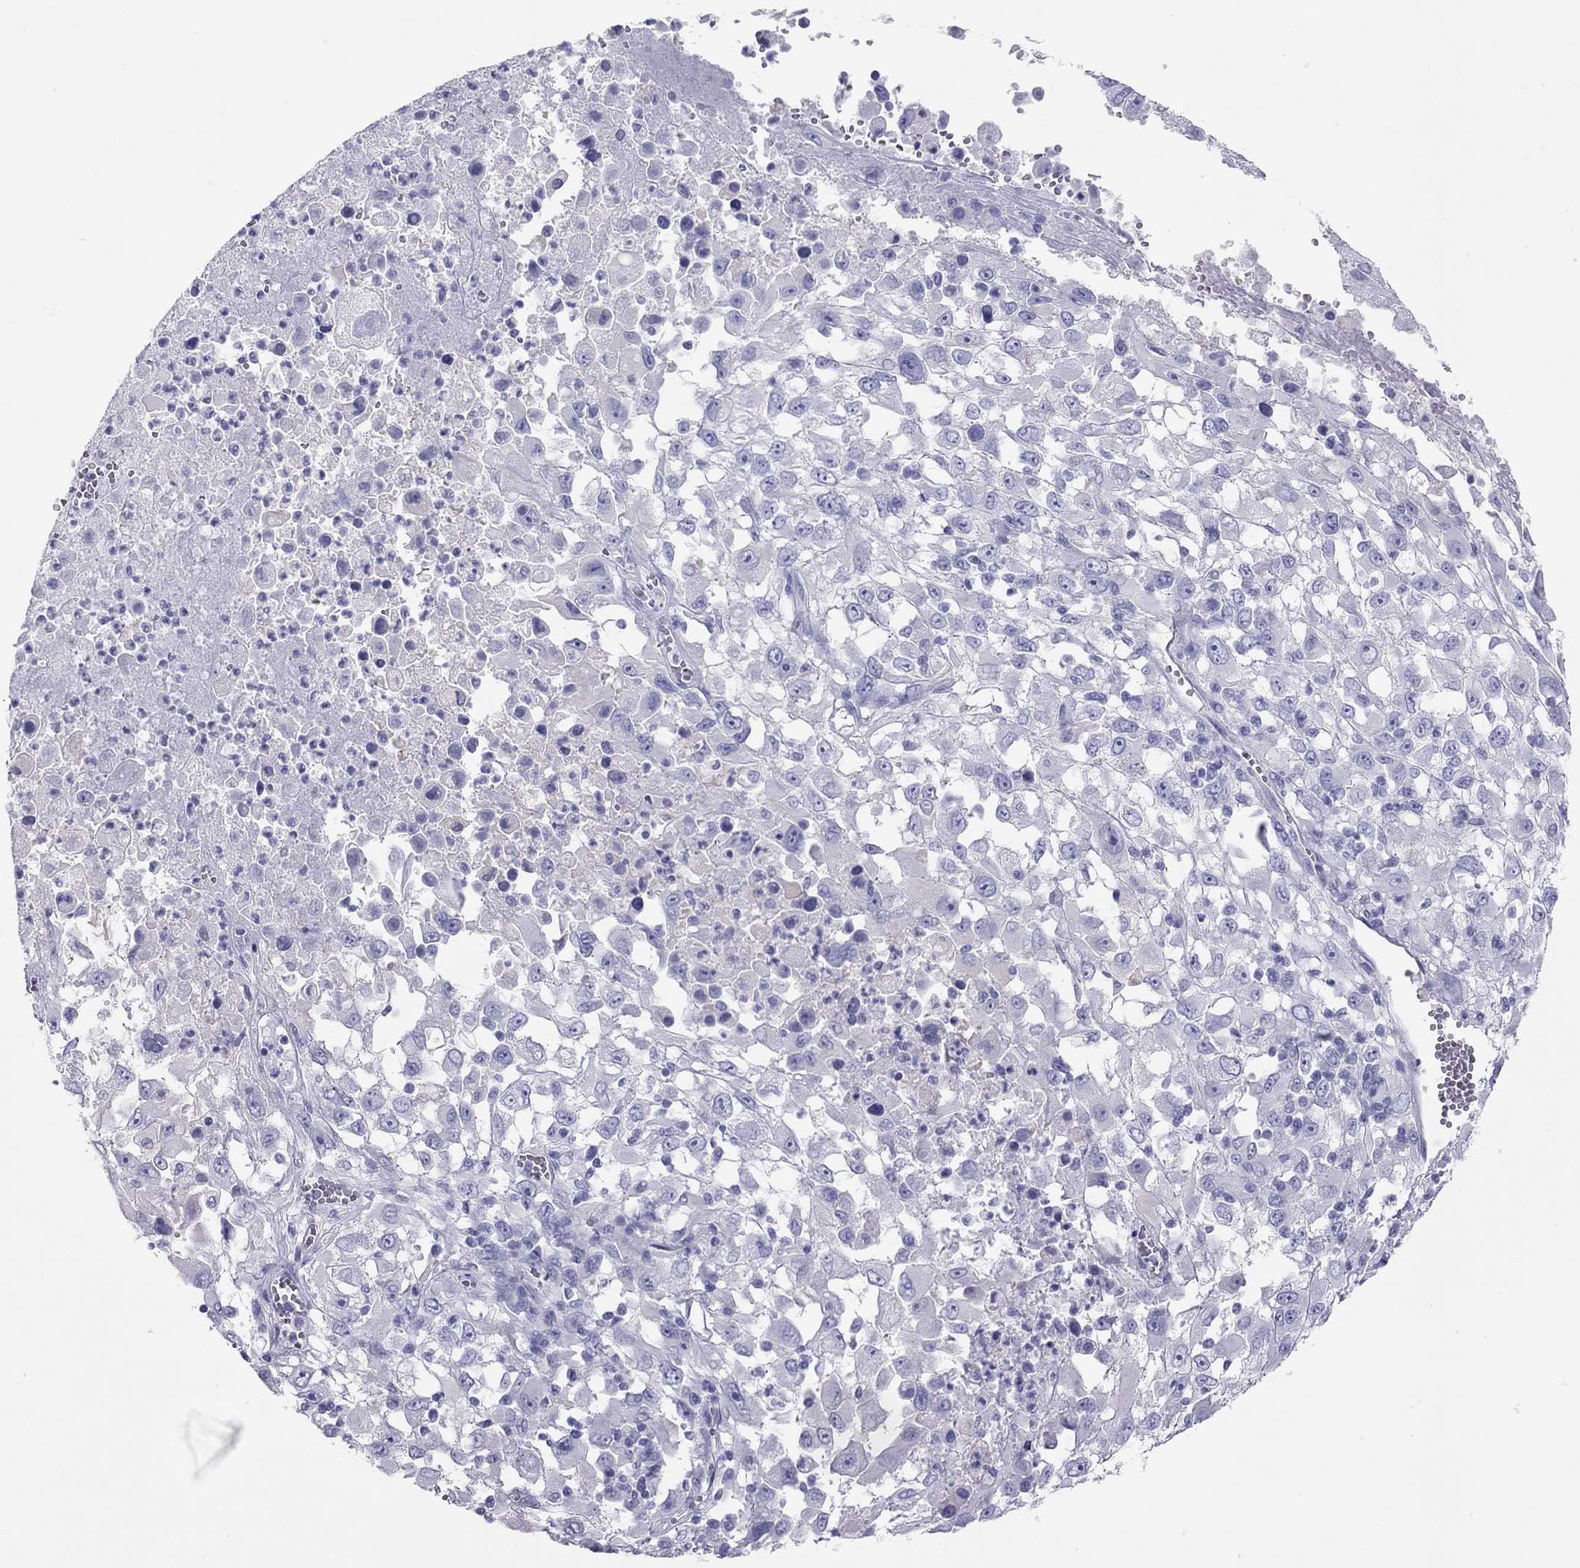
{"staining": {"intensity": "negative", "quantity": "none", "location": "none"}, "tissue": "melanoma", "cell_type": "Tumor cells", "image_type": "cancer", "snomed": [{"axis": "morphology", "description": "Malignant melanoma, Metastatic site"}, {"axis": "topography", "description": "Soft tissue"}], "caption": "Immunohistochemical staining of malignant melanoma (metastatic site) shows no significant expression in tumor cells.", "gene": "PSMB11", "patient": {"sex": "male", "age": 50}}